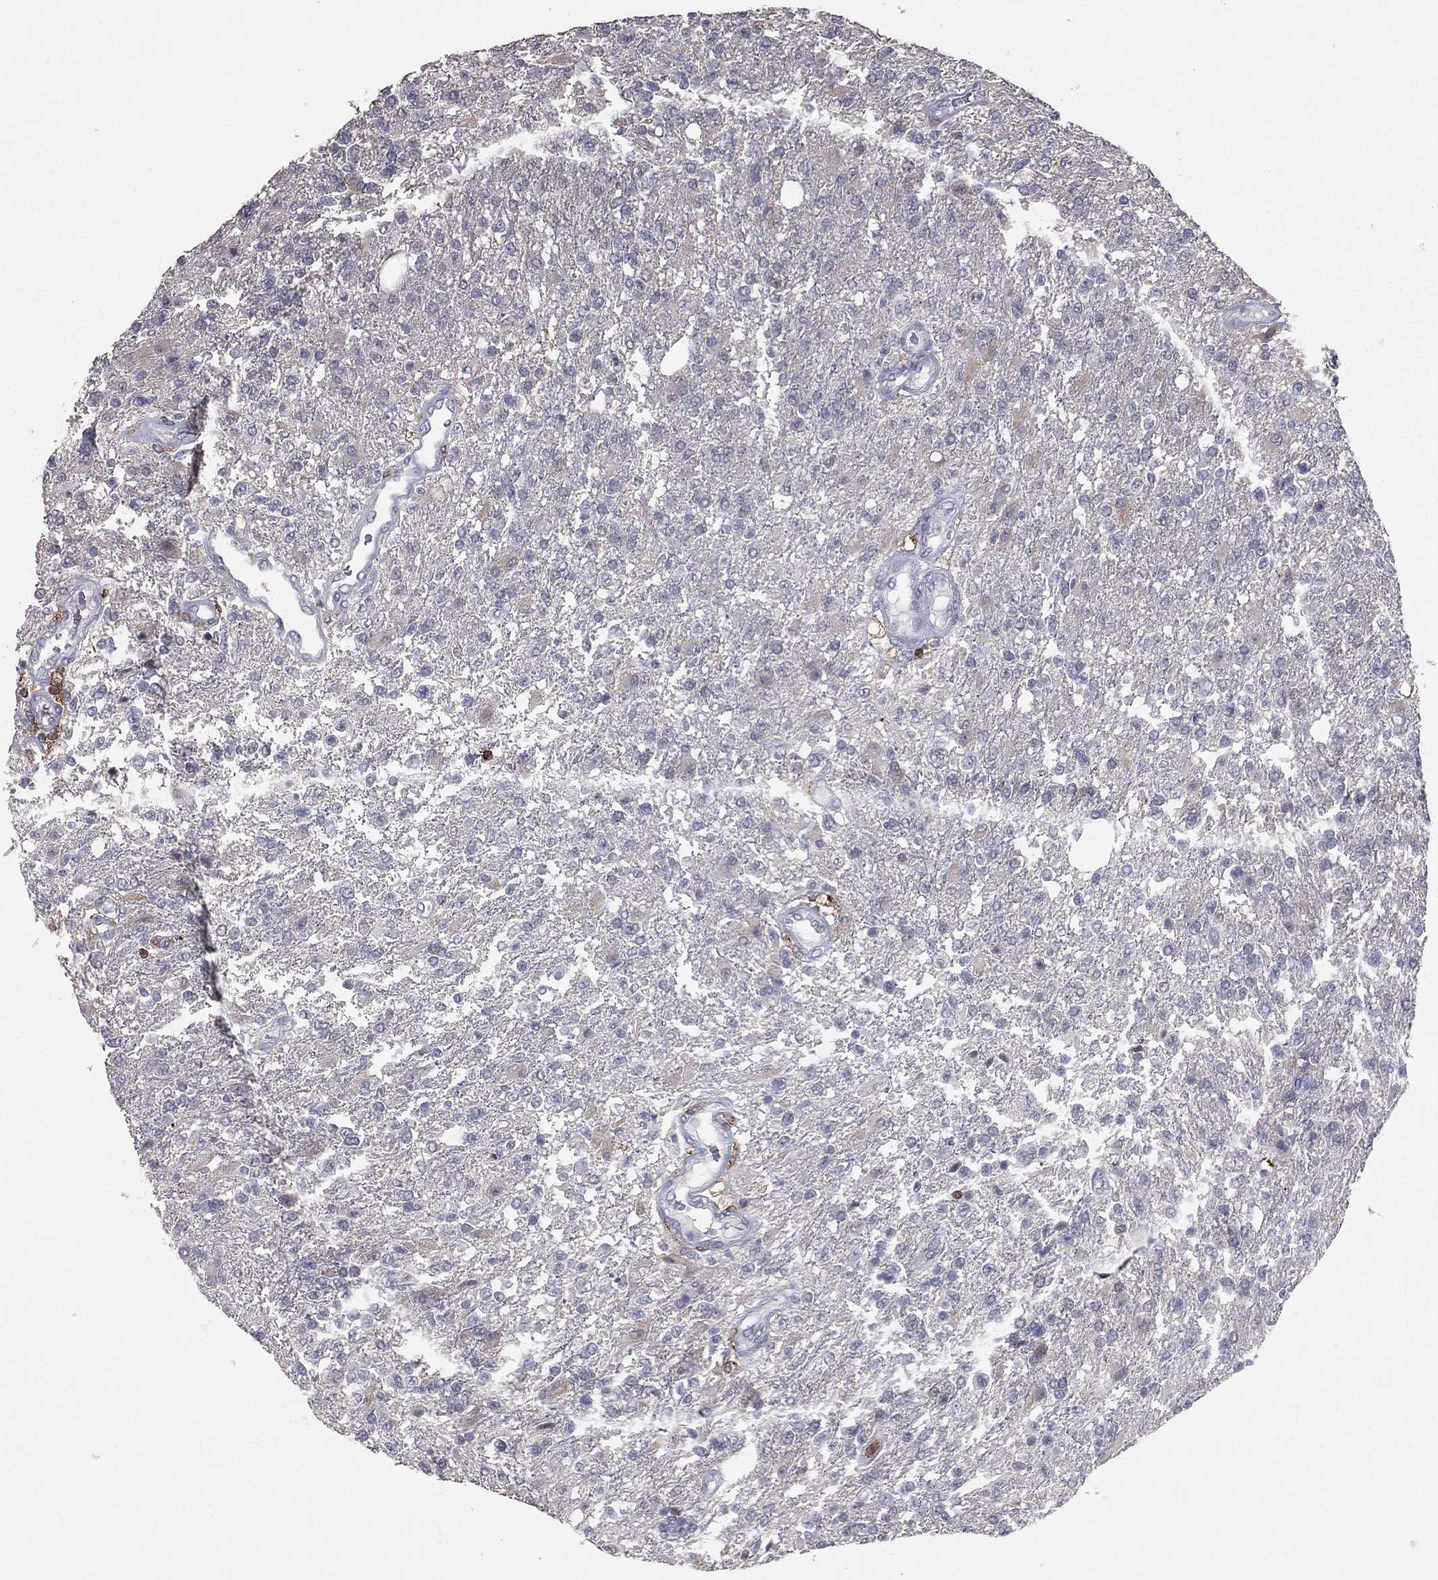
{"staining": {"intensity": "negative", "quantity": "none", "location": "none"}, "tissue": "glioma", "cell_type": "Tumor cells", "image_type": "cancer", "snomed": [{"axis": "morphology", "description": "Glioma, malignant, High grade"}, {"axis": "topography", "description": "Brain"}], "caption": "Immunohistochemistry (IHC) image of malignant glioma (high-grade) stained for a protein (brown), which displays no staining in tumor cells.", "gene": "PSTPIP1", "patient": {"sex": "male", "age": 56}}